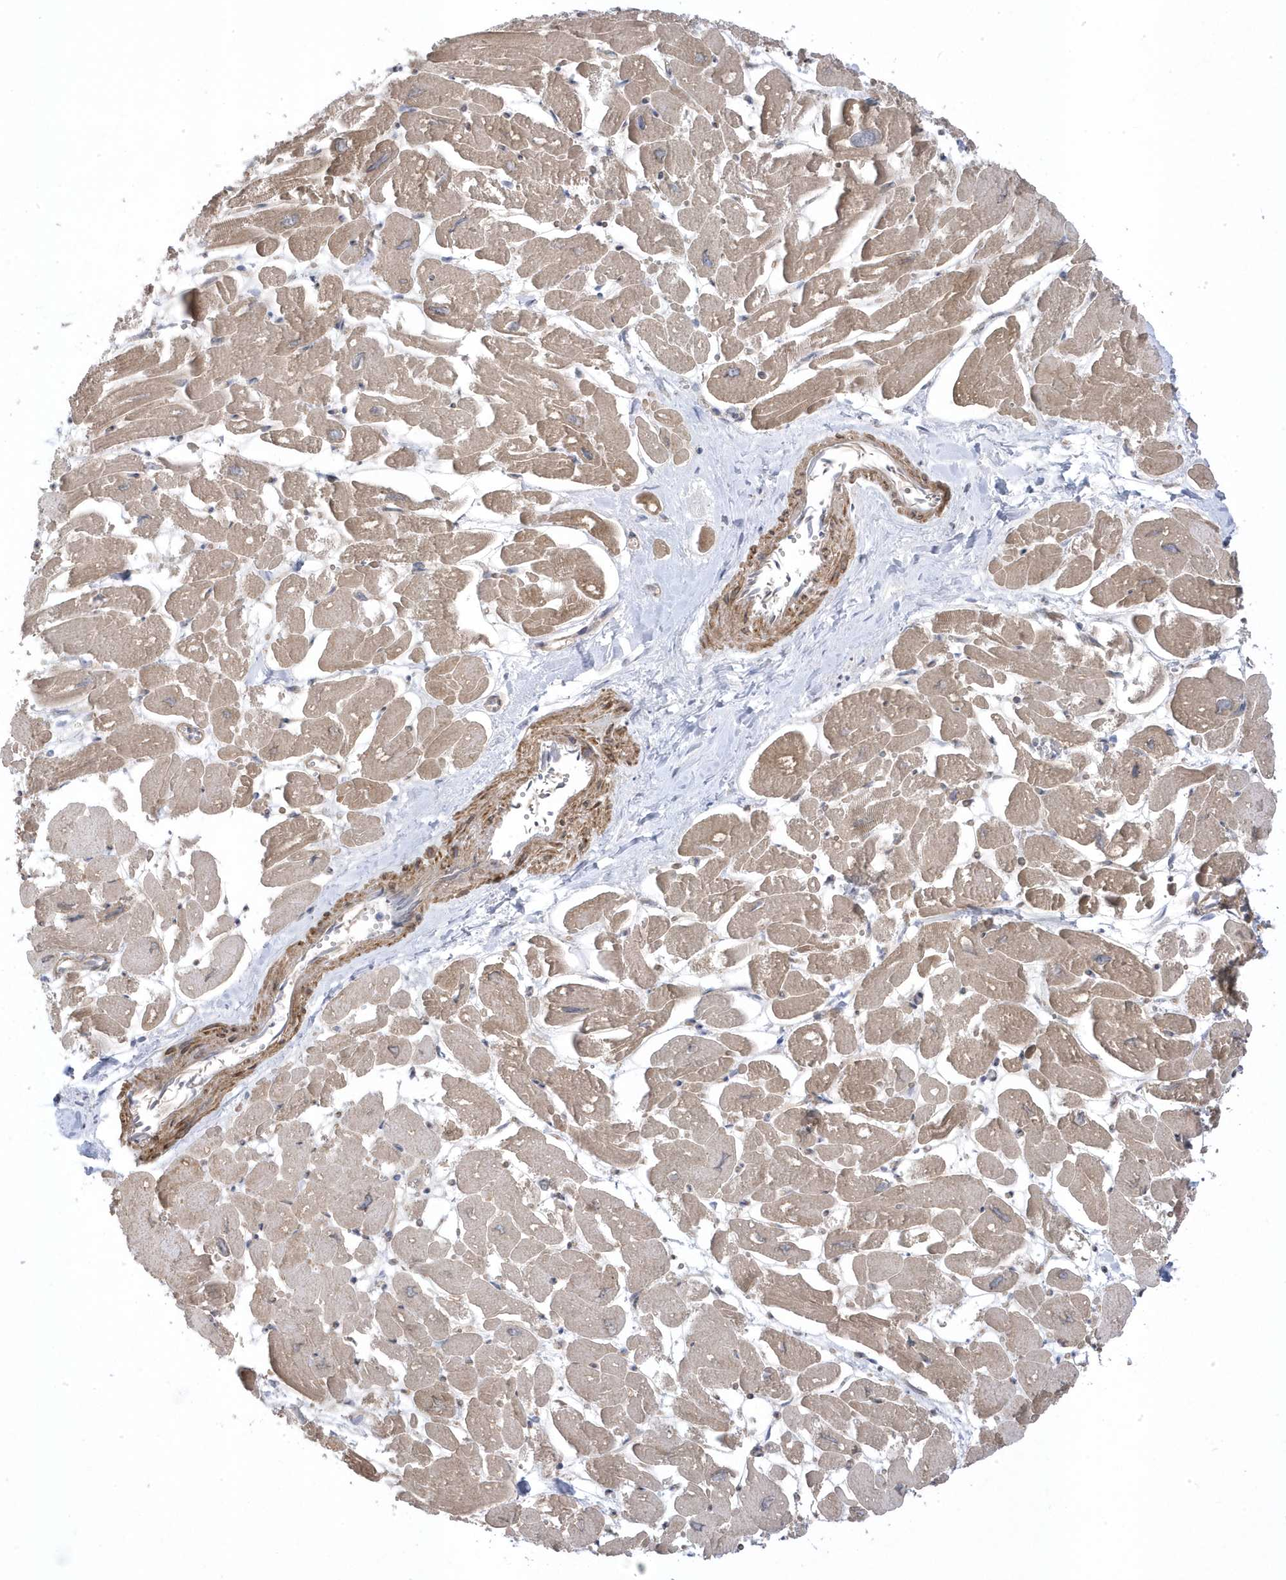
{"staining": {"intensity": "weak", "quantity": "25%-75%", "location": "cytoplasmic/membranous"}, "tissue": "heart muscle", "cell_type": "Cardiomyocytes", "image_type": "normal", "snomed": [{"axis": "morphology", "description": "Normal tissue, NOS"}, {"axis": "topography", "description": "Heart"}], "caption": "Immunohistochemical staining of normal human heart muscle reveals 25%-75% levels of weak cytoplasmic/membranous protein expression in approximately 25%-75% of cardiomyocytes.", "gene": "GTPBP6", "patient": {"sex": "male", "age": 54}}